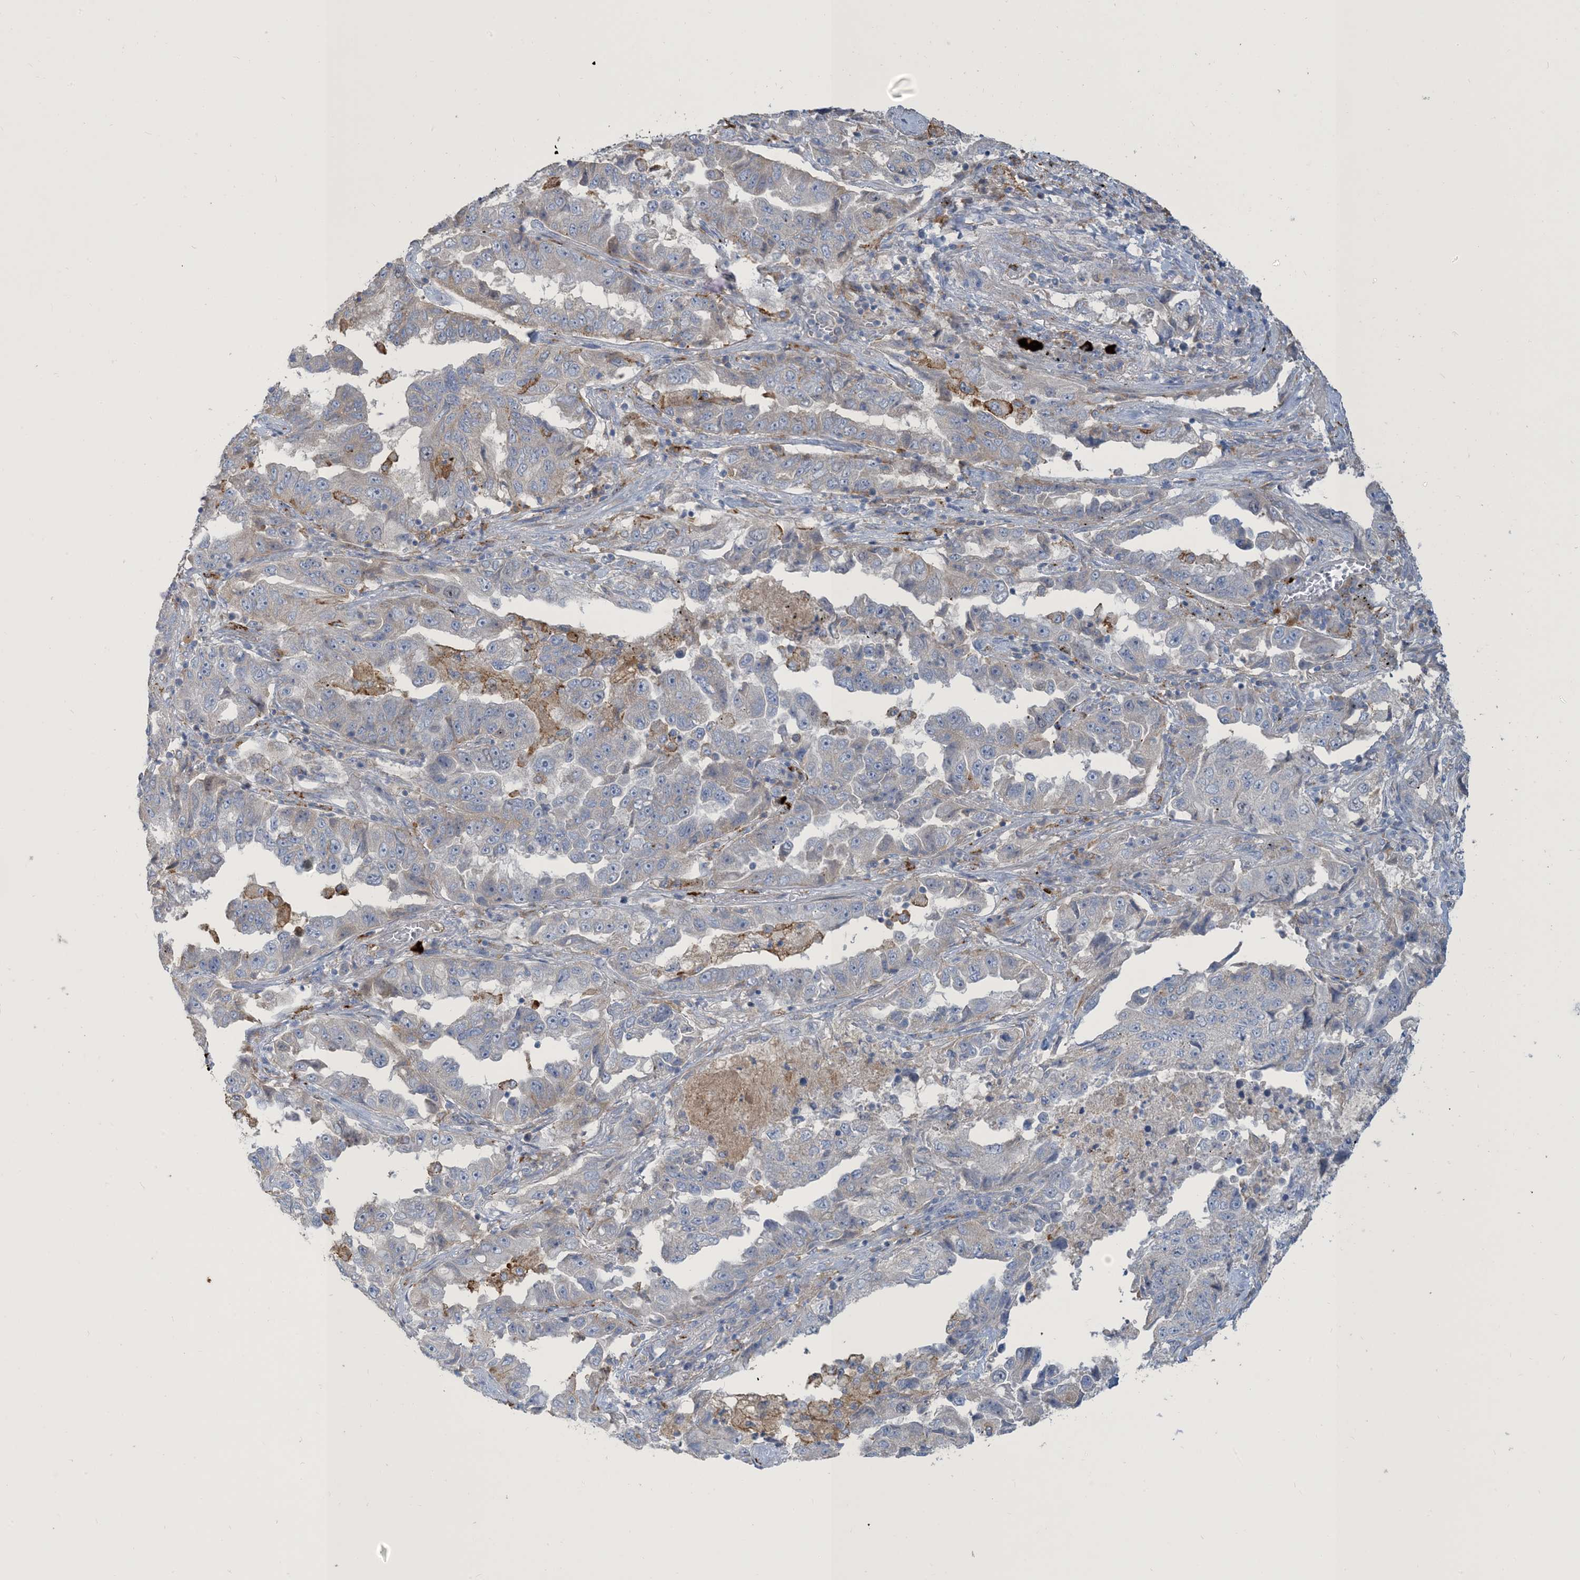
{"staining": {"intensity": "negative", "quantity": "none", "location": "none"}, "tissue": "lung cancer", "cell_type": "Tumor cells", "image_type": "cancer", "snomed": [{"axis": "morphology", "description": "Adenocarcinoma, NOS"}, {"axis": "topography", "description": "Lung"}], "caption": "Immunohistochemistry histopathology image of neoplastic tissue: lung adenocarcinoma stained with DAB (3,3'-diaminobenzidine) demonstrates no significant protein expression in tumor cells.", "gene": "PEAR1", "patient": {"sex": "female", "age": 51}}